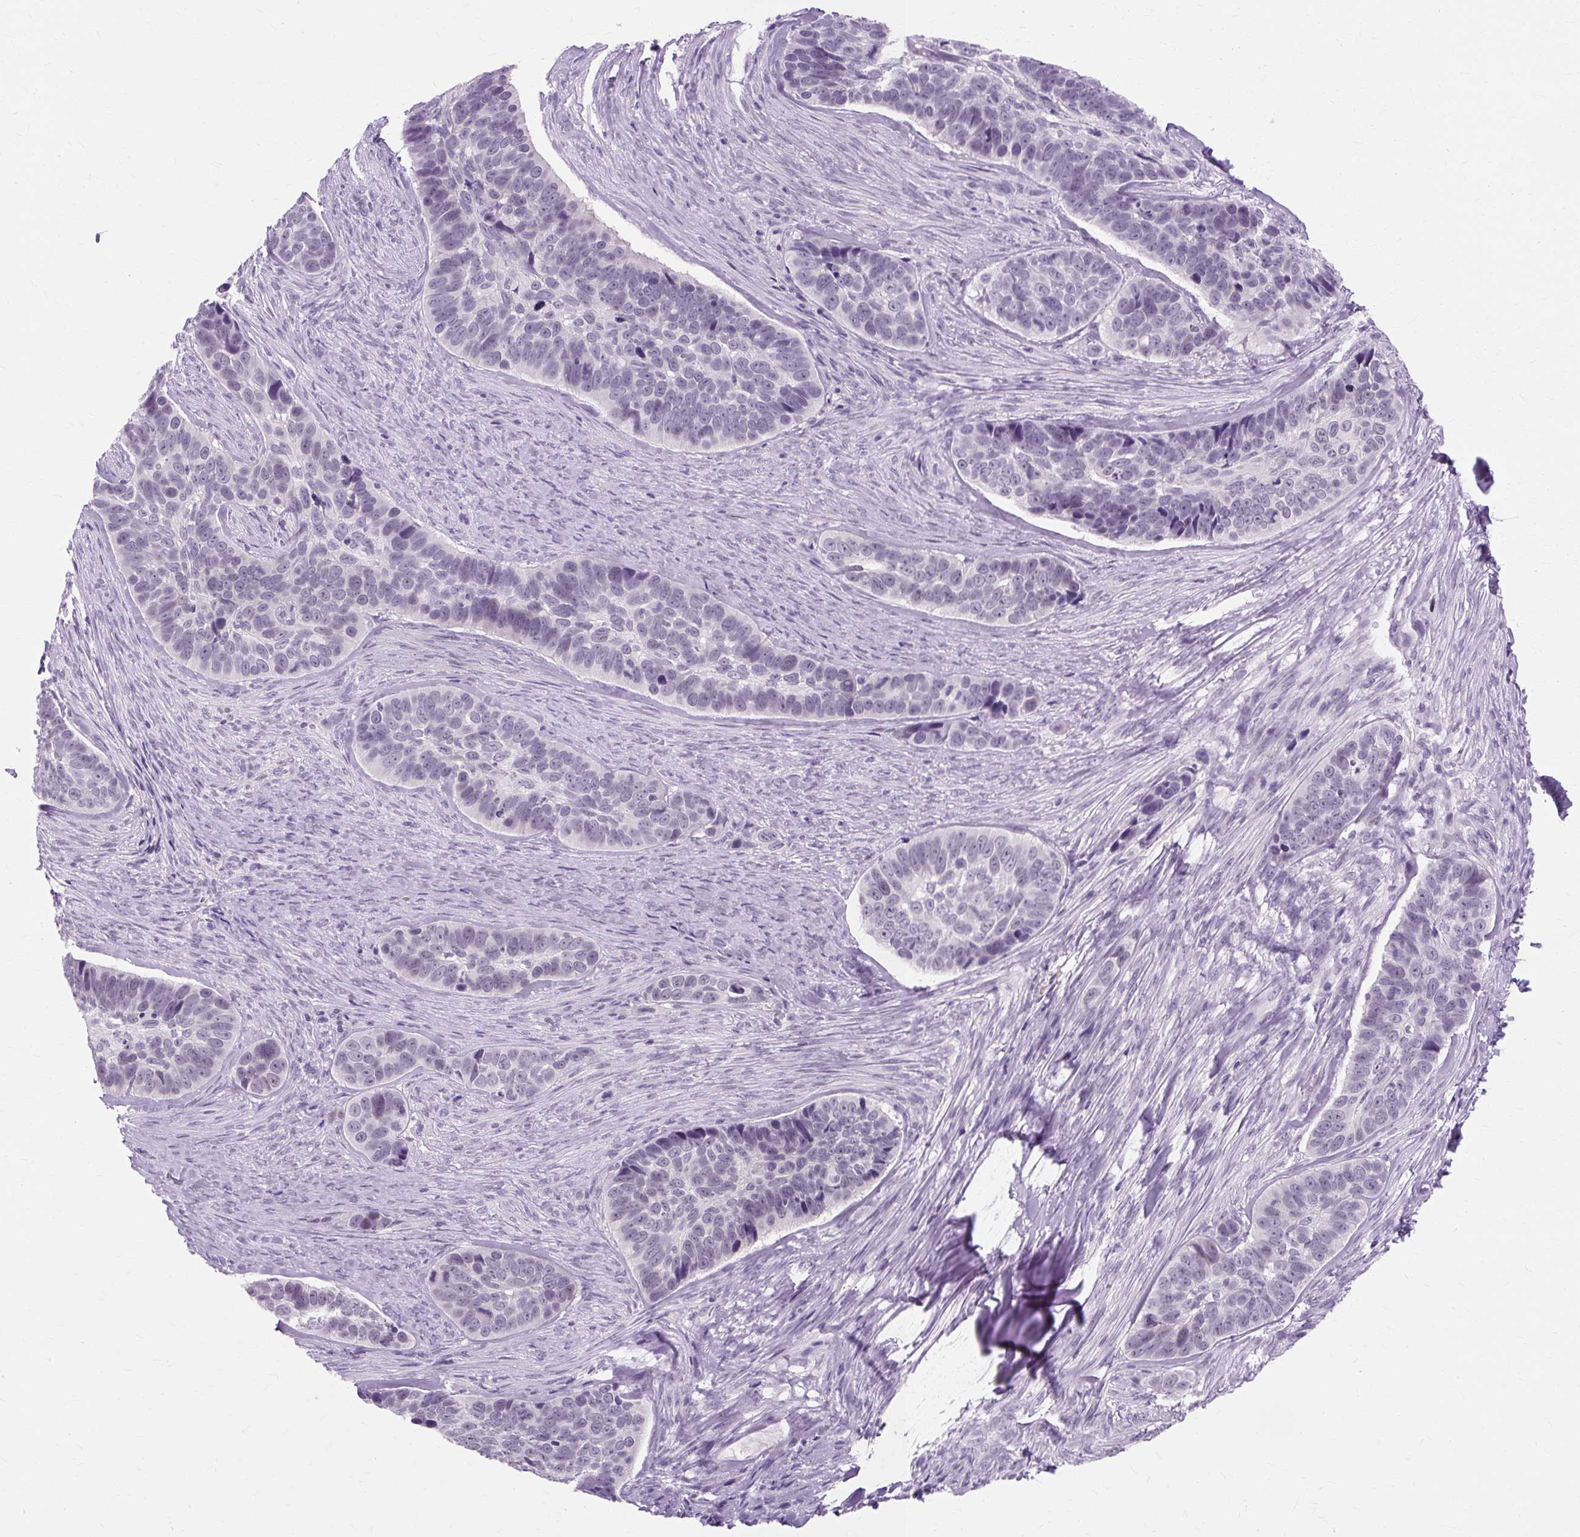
{"staining": {"intensity": "negative", "quantity": "none", "location": "none"}, "tissue": "skin cancer", "cell_type": "Tumor cells", "image_type": "cancer", "snomed": [{"axis": "morphology", "description": "Basal cell carcinoma"}, {"axis": "topography", "description": "Skin"}], "caption": "DAB immunohistochemical staining of skin cancer (basal cell carcinoma) displays no significant positivity in tumor cells.", "gene": "RYBP", "patient": {"sex": "female", "age": 82}}